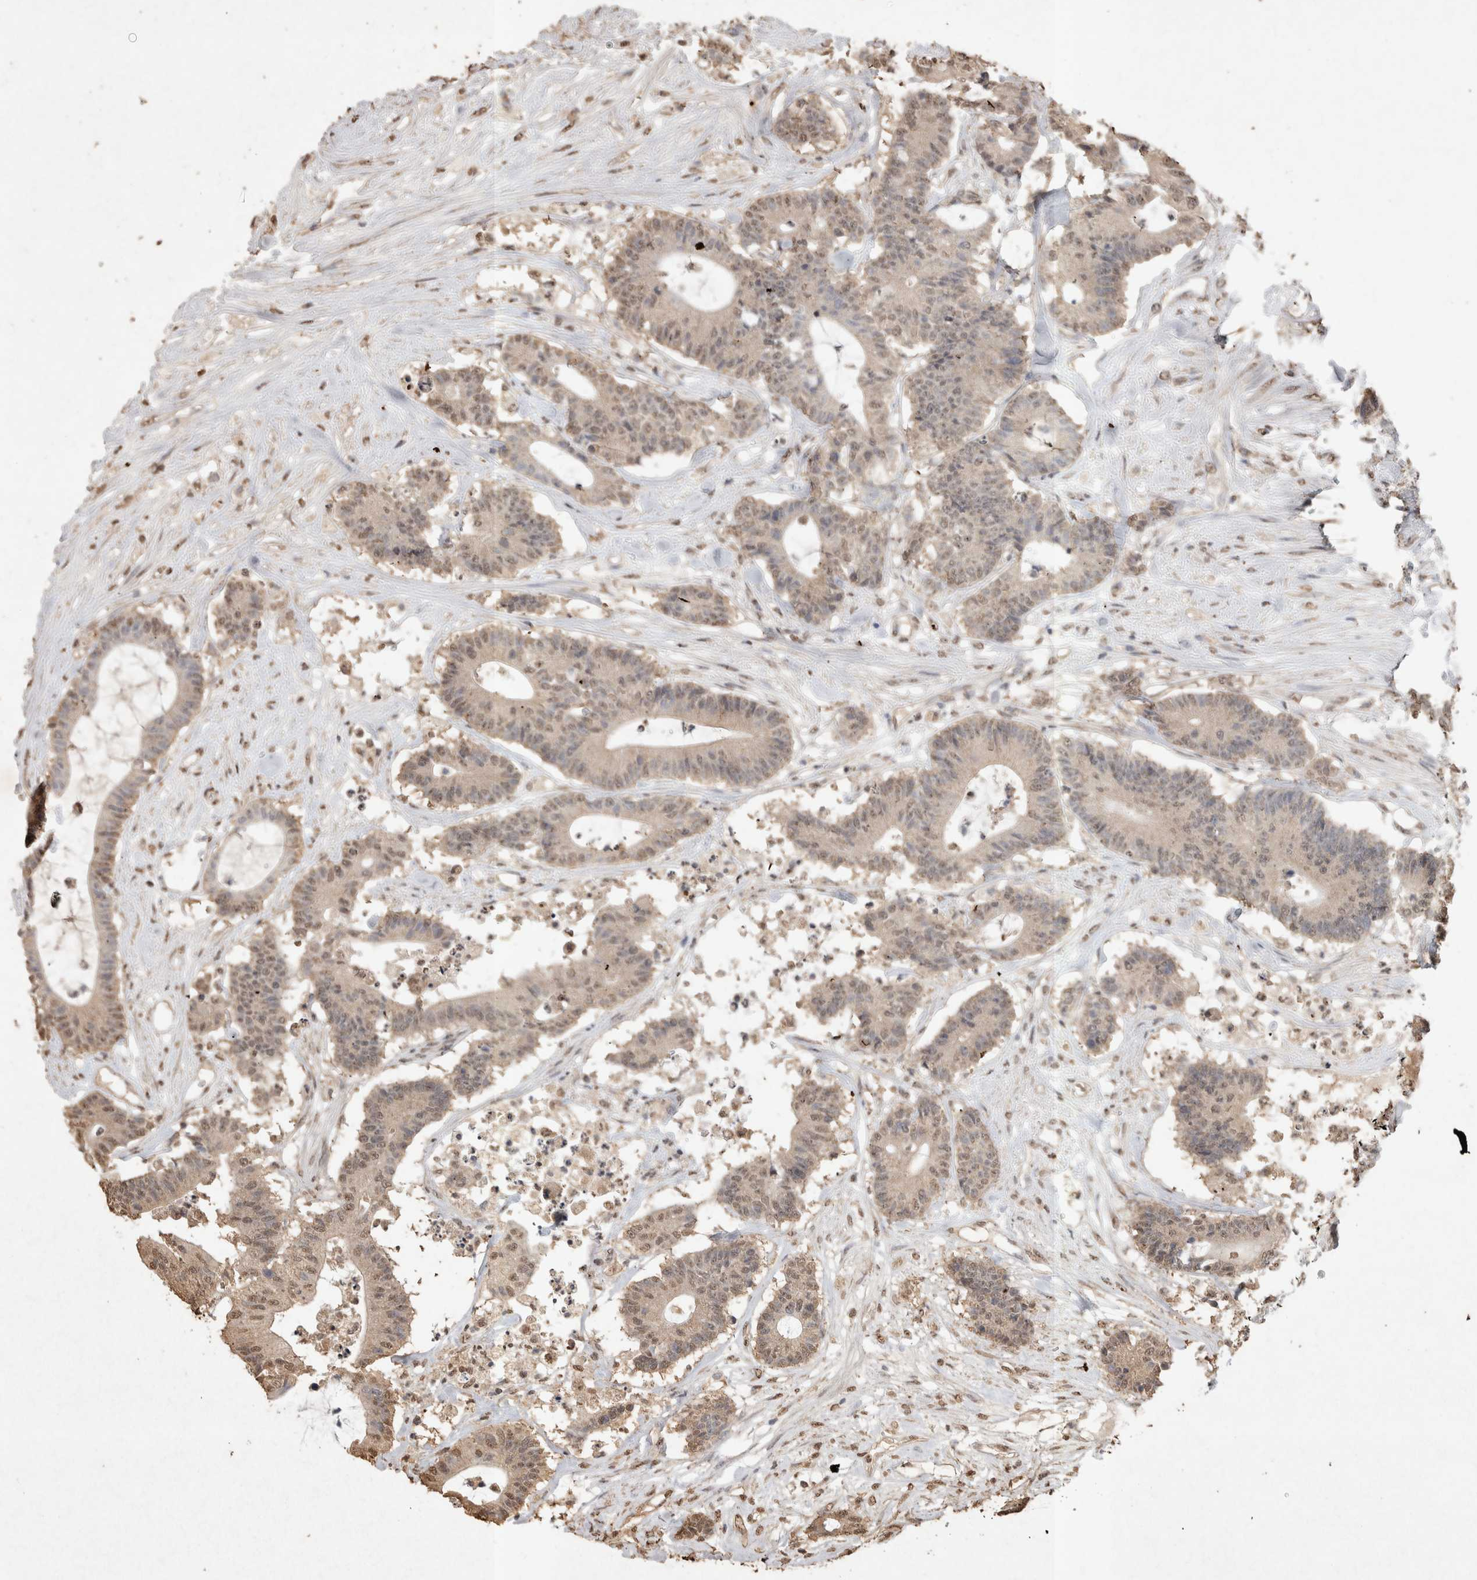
{"staining": {"intensity": "weak", "quantity": ">75%", "location": "nuclear"}, "tissue": "colorectal cancer", "cell_type": "Tumor cells", "image_type": "cancer", "snomed": [{"axis": "morphology", "description": "Adenocarcinoma, NOS"}, {"axis": "topography", "description": "Colon"}], "caption": "Brown immunohistochemical staining in human colorectal cancer shows weak nuclear staining in approximately >75% of tumor cells. (DAB (3,3'-diaminobenzidine) = brown stain, brightfield microscopy at high magnification).", "gene": "MLX", "patient": {"sex": "female", "age": 84}}